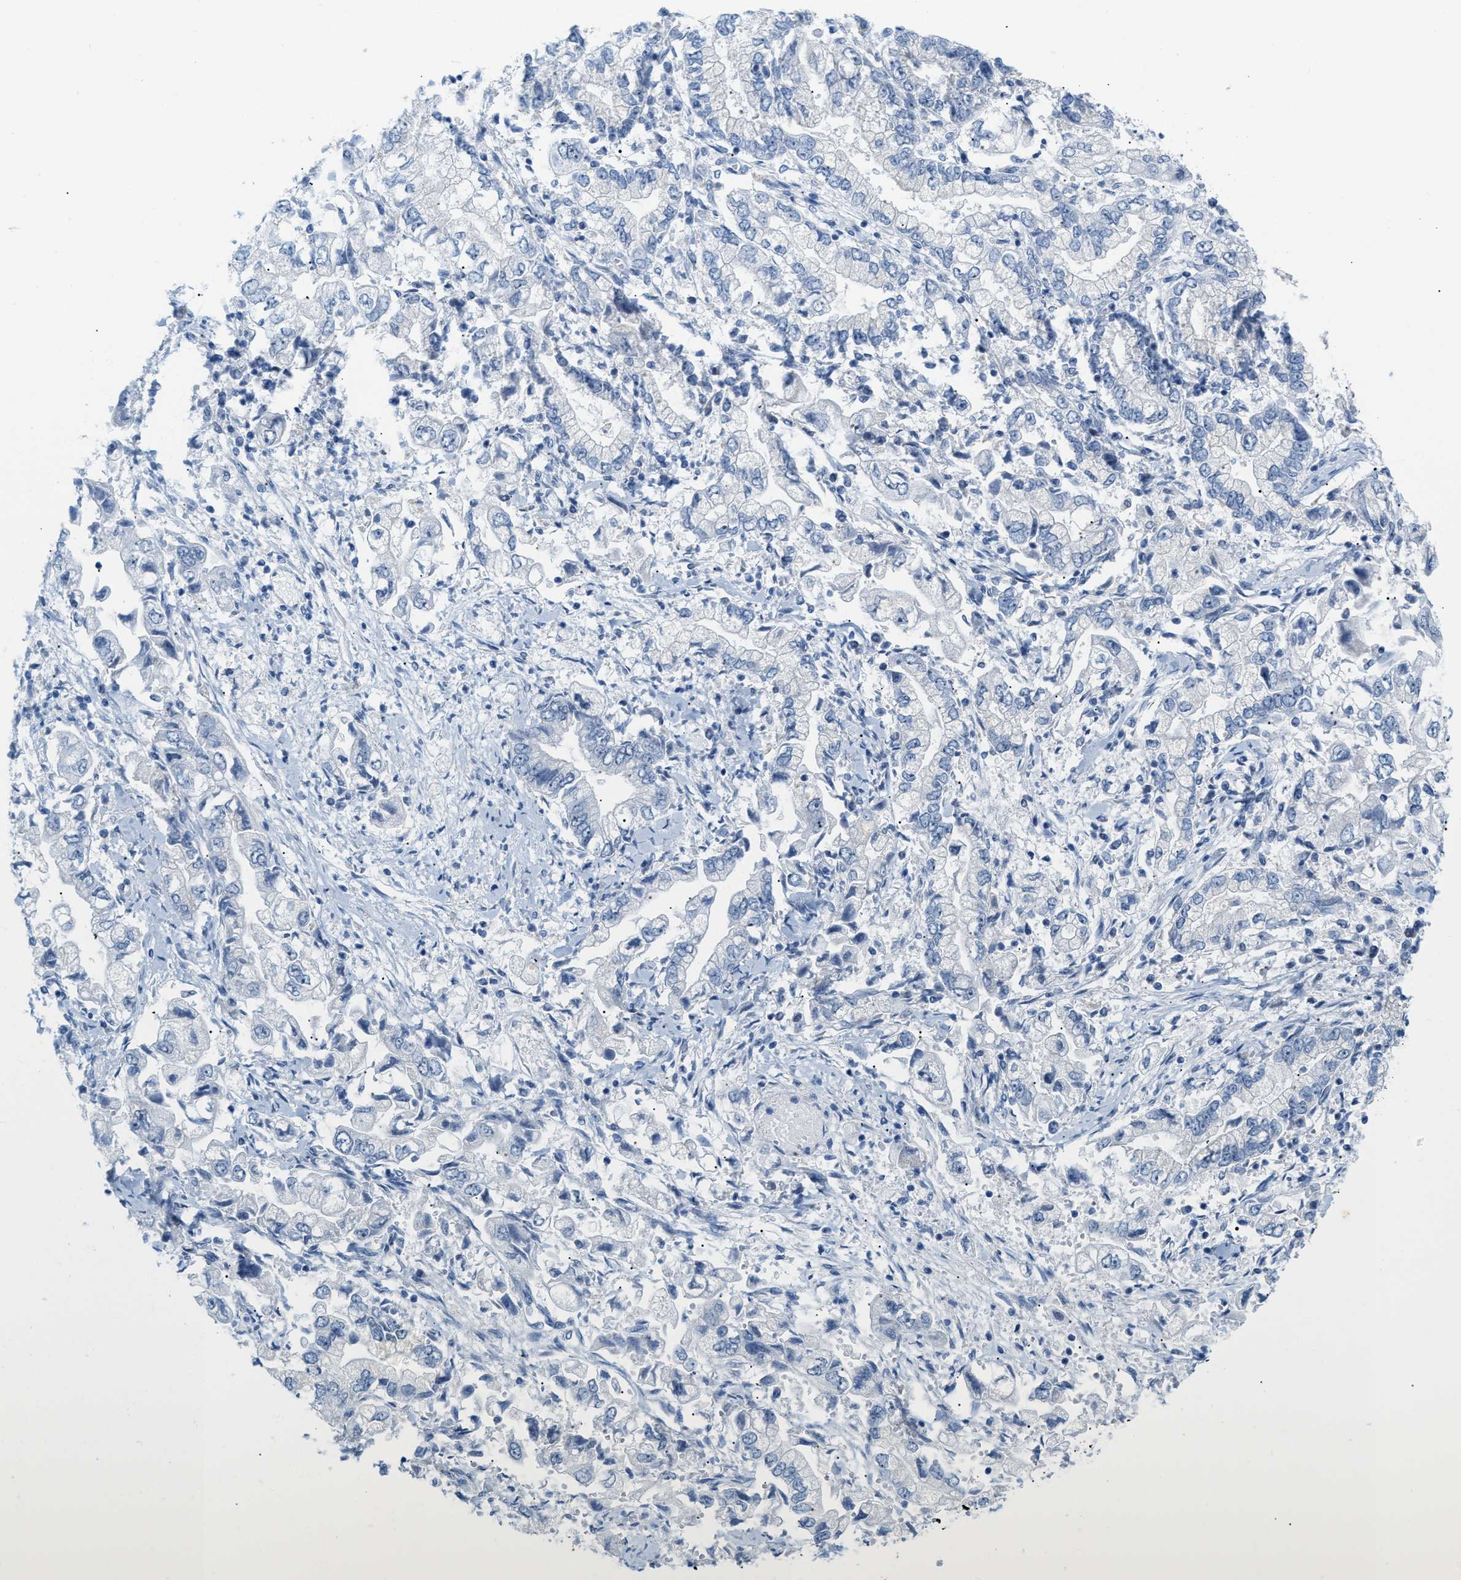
{"staining": {"intensity": "negative", "quantity": "none", "location": "none"}, "tissue": "stomach cancer", "cell_type": "Tumor cells", "image_type": "cancer", "snomed": [{"axis": "morphology", "description": "Normal tissue, NOS"}, {"axis": "morphology", "description": "Adenocarcinoma, NOS"}, {"axis": "topography", "description": "Stomach"}], "caption": "Immunohistochemistry (IHC) micrograph of human stomach cancer stained for a protein (brown), which exhibits no expression in tumor cells.", "gene": "PHRF1", "patient": {"sex": "male", "age": 62}}